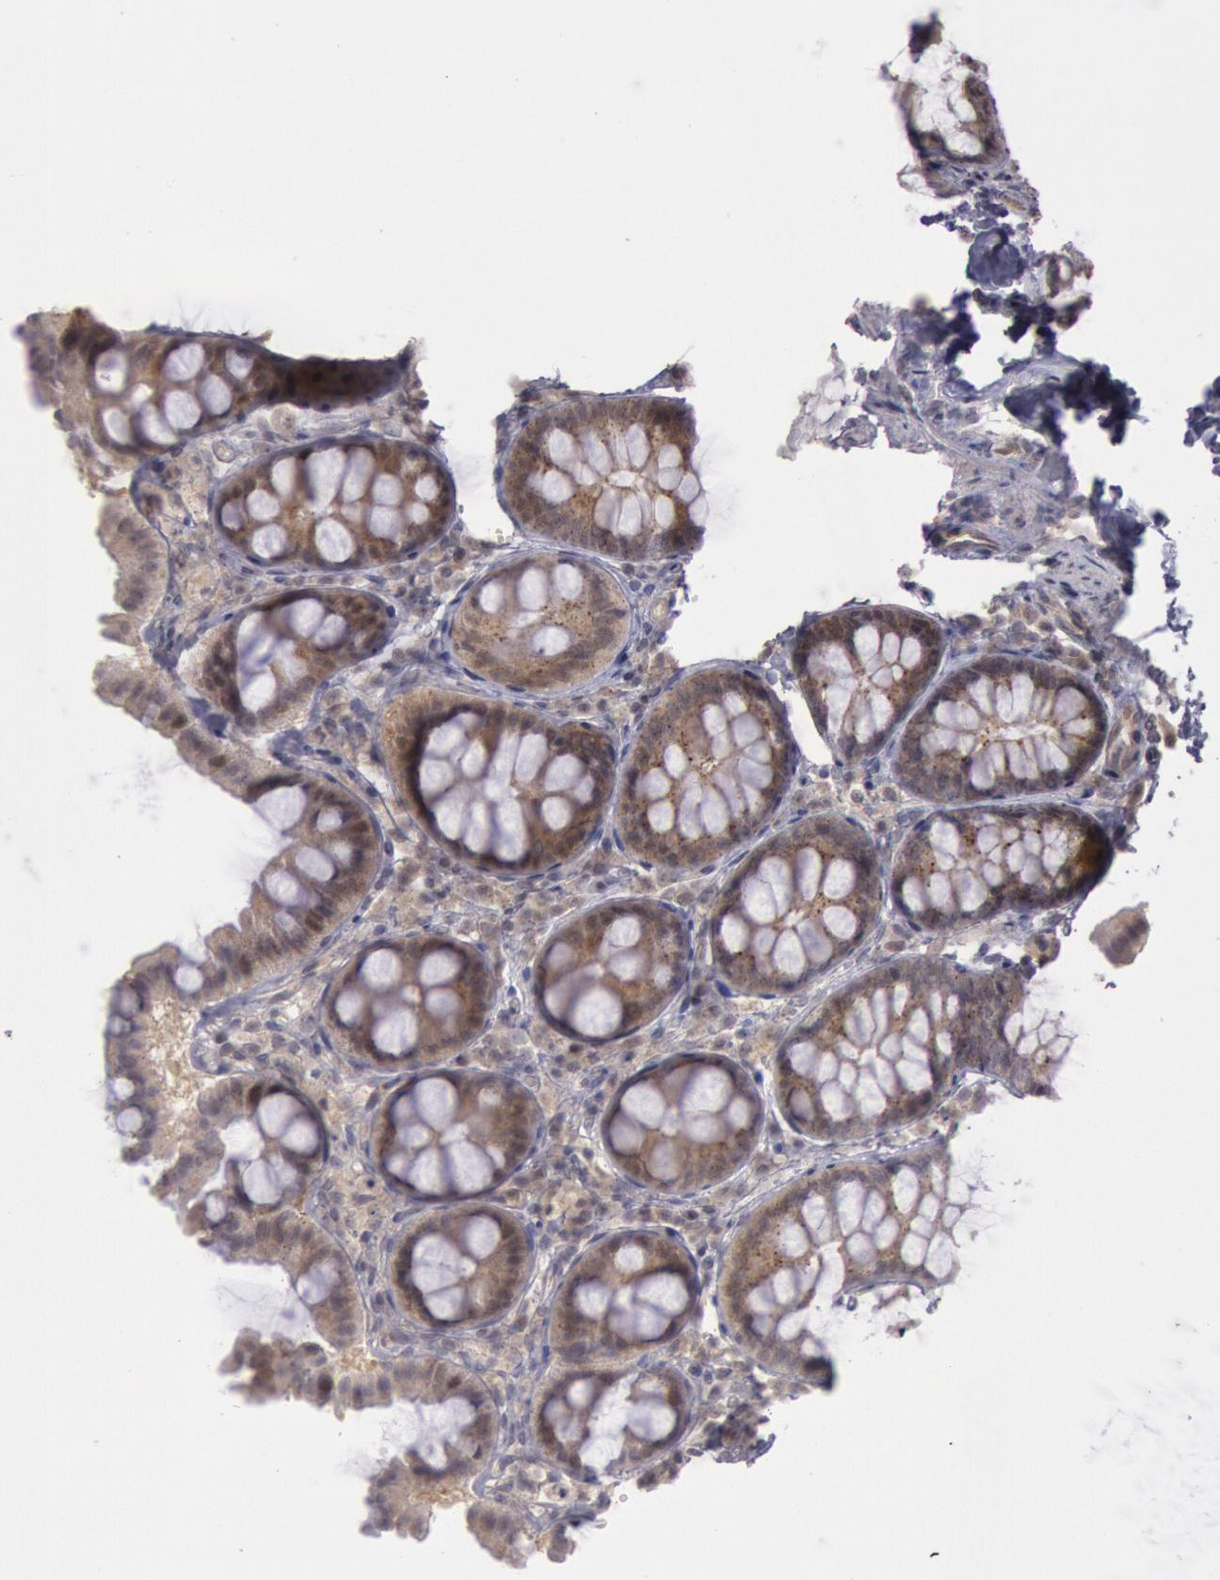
{"staining": {"intensity": "negative", "quantity": "none", "location": "none"}, "tissue": "colon", "cell_type": "Endothelial cells", "image_type": "normal", "snomed": [{"axis": "morphology", "description": "Normal tissue, NOS"}, {"axis": "topography", "description": "Colon"}], "caption": "There is no significant positivity in endothelial cells of colon.", "gene": "TRIB2", "patient": {"sex": "female", "age": 61}}